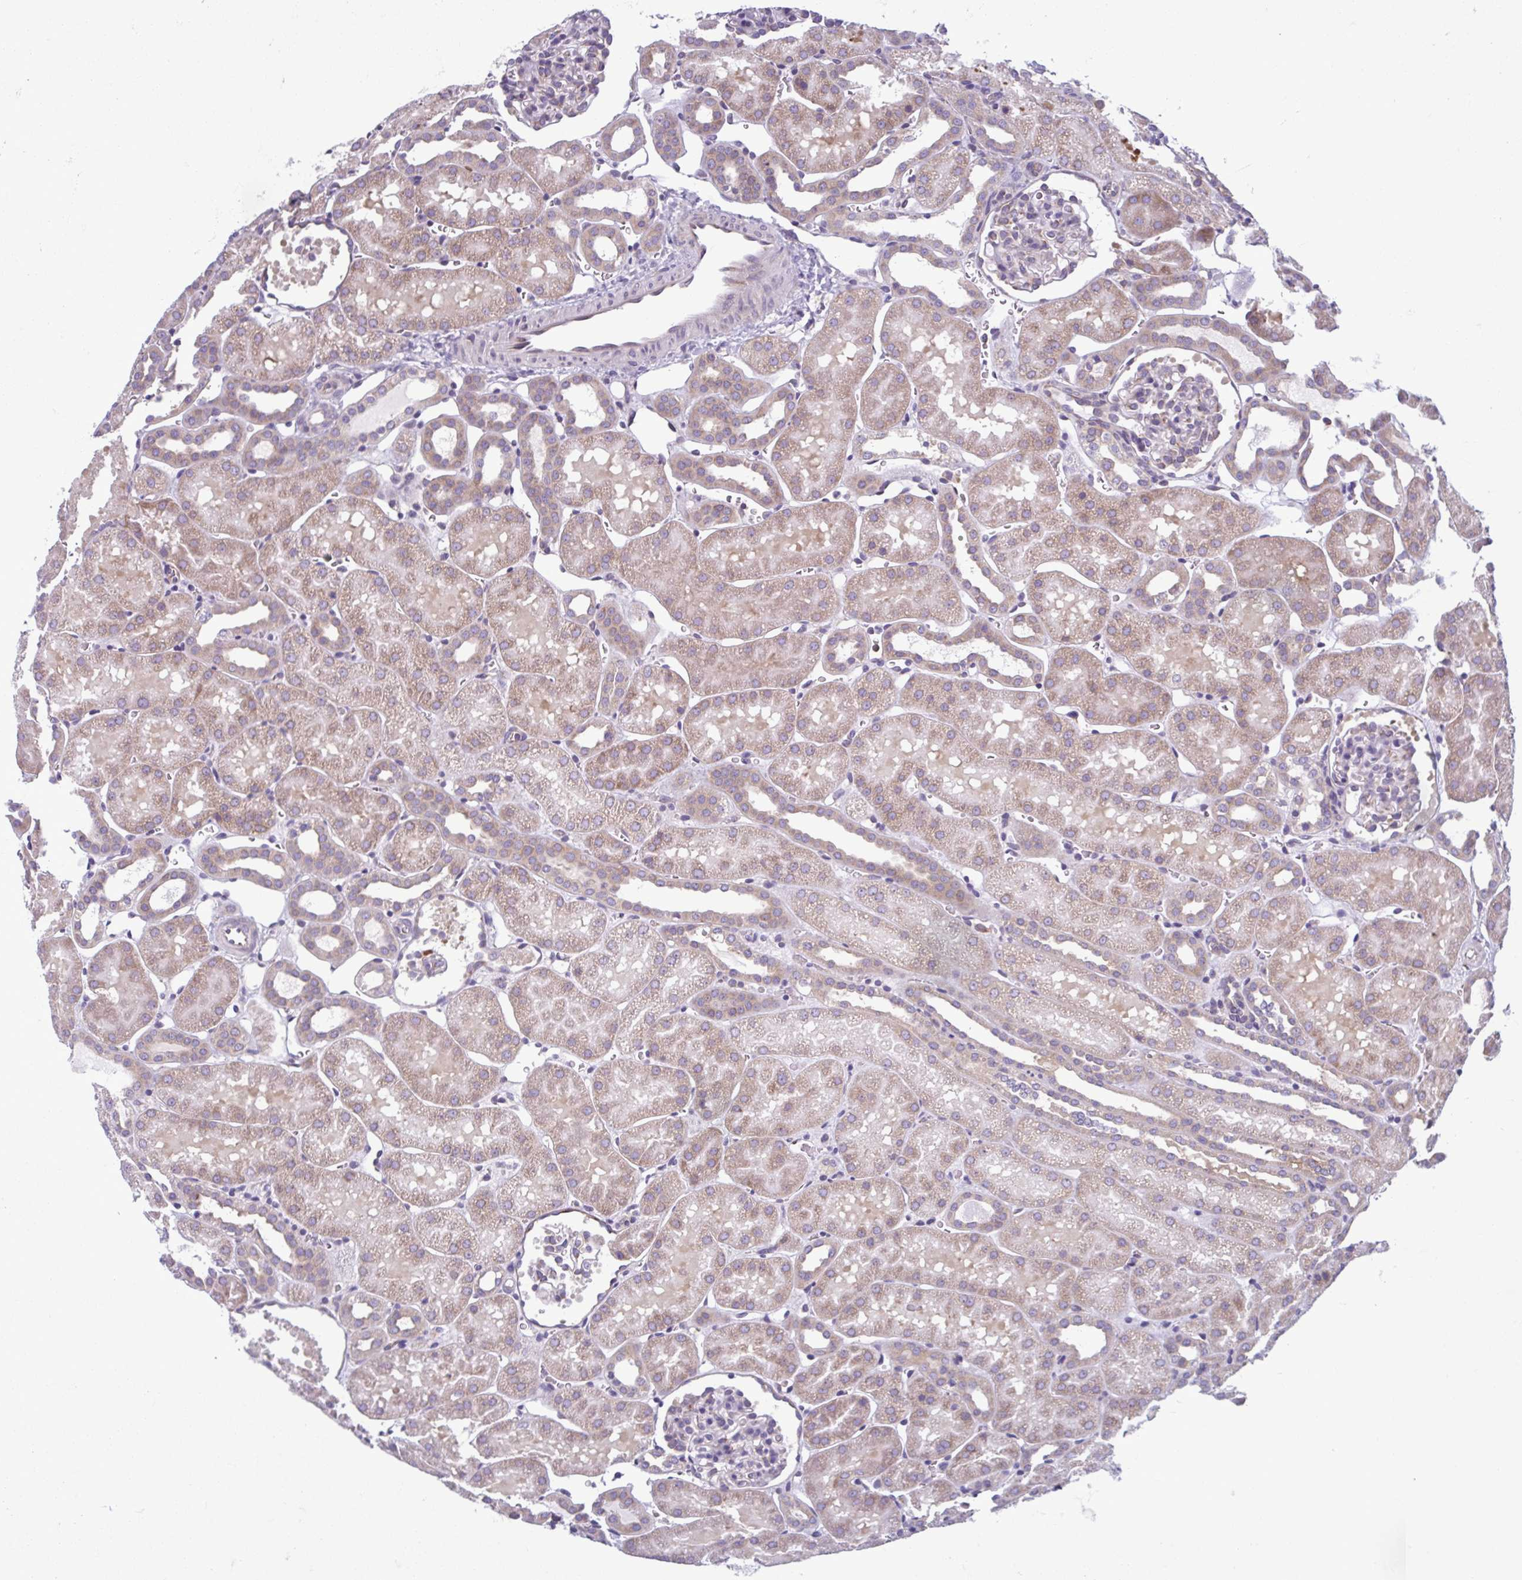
{"staining": {"intensity": "moderate", "quantity": "<25%", "location": "cytoplasmic/membranous"}, "tissue": "kidney", "cell_type": "Cells in glomeruli", "image_type": "normal", "snomed": [{"axis": "morphology", "description": "Normal tissue, NOS"}, {"axis": "topography", "description": "Kidney"}], "caption": "Protein staining of benign kidney demonstrates moderate cytoplasmic/membranous positivity in about <25% of cells in glomeruli.", "gene": "RPS16", "patient": {"sex": "male", "age": 2}}